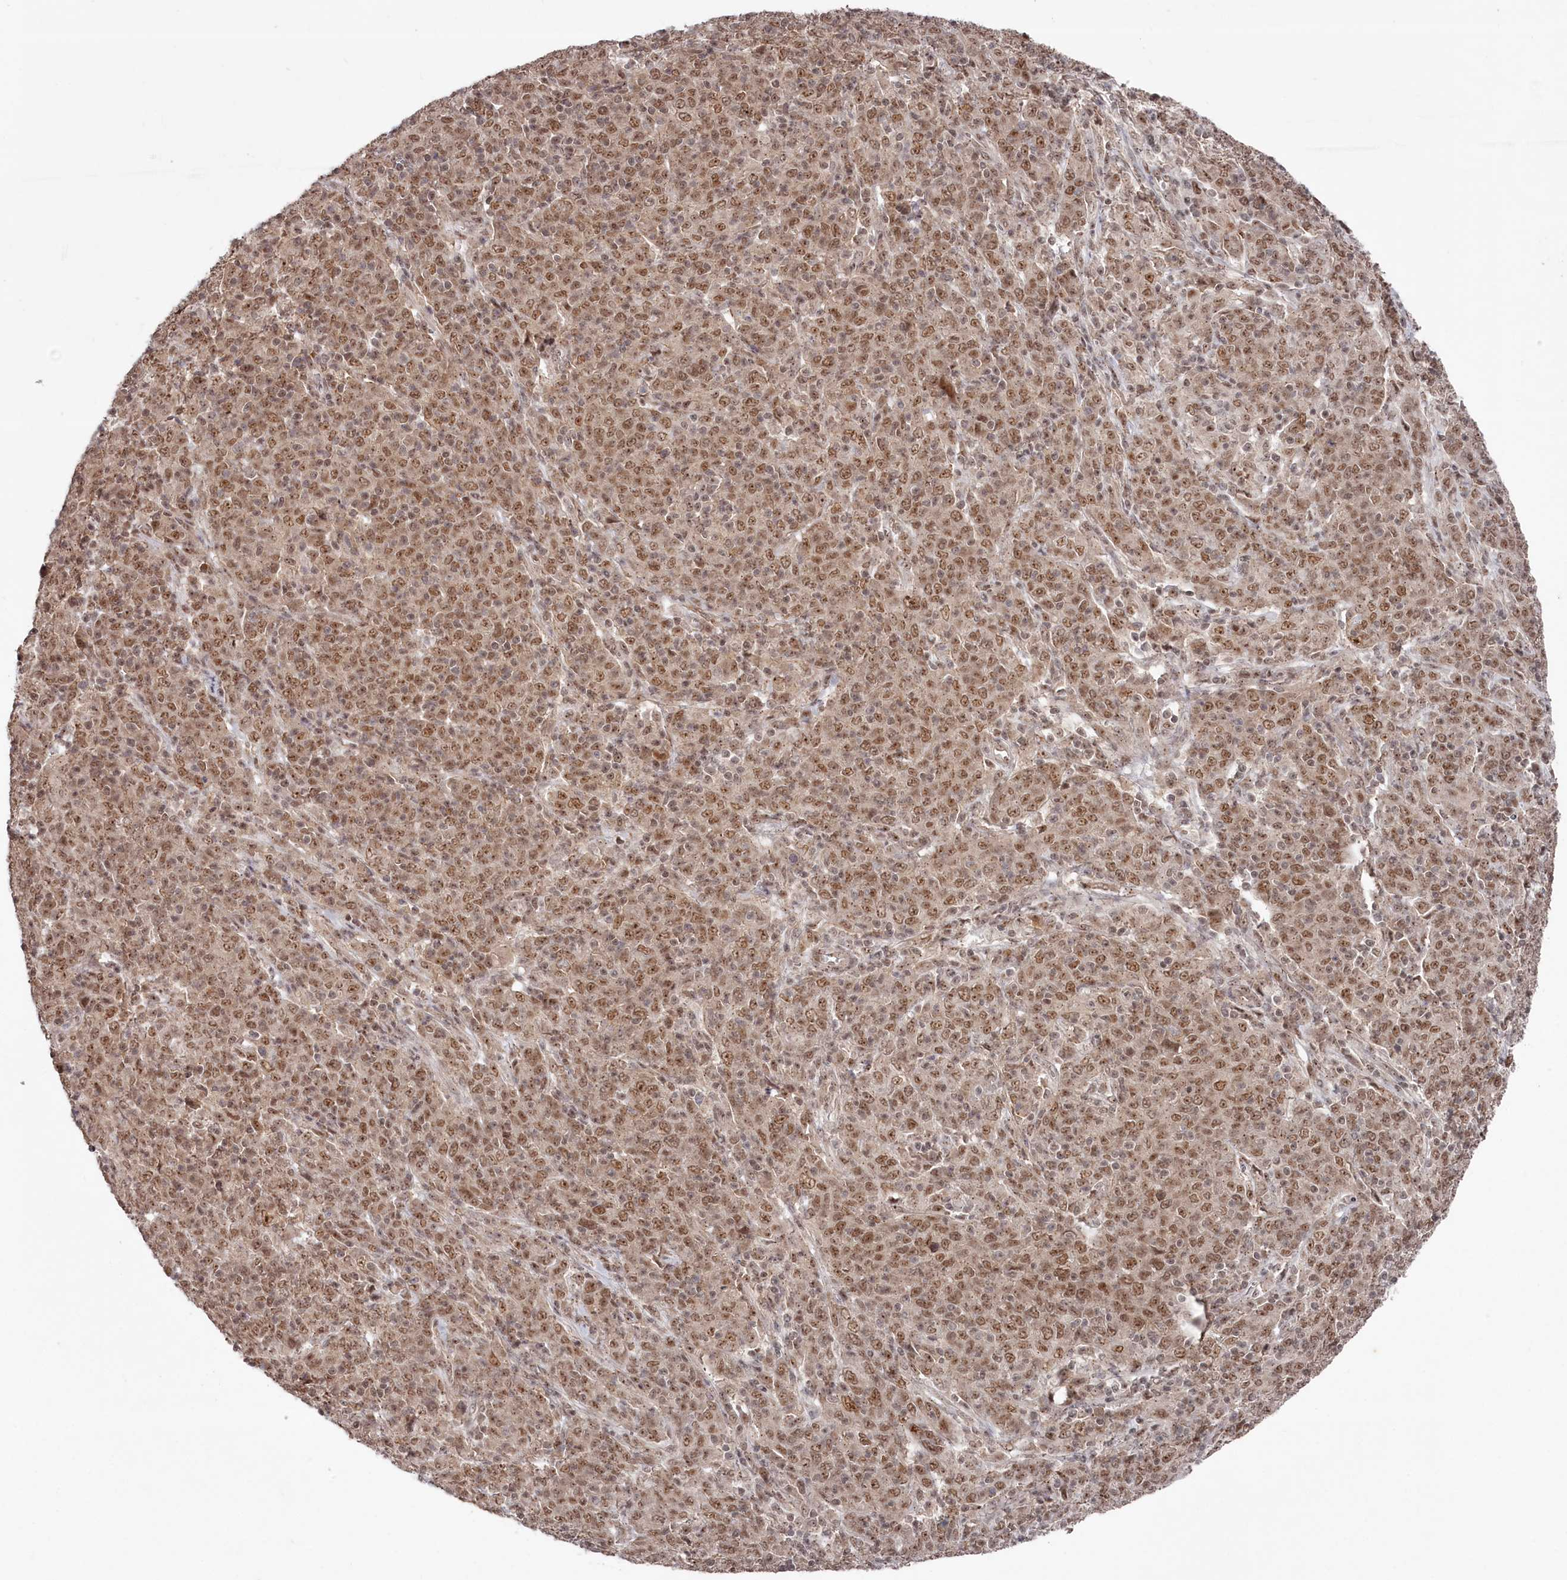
{"staining": {"intensity": "moderate", "quantity": ">75%", "location": "nuclear"}, "tissue": "cervical cancer", "cell_type": "Tumor cells", "image_type": "cancer", "snomed": [{"axis": "morphology", "description": "Squamous cell carcinoma, NOS"}, {"axis": "topography", "description": "Cervix"}], "caption": "IHC histopathology image of human cervical cancer (squamous cell carcinoma) stained for a protein (brown), which displays medium levels of moderate nuclear staining in approximately >75% of tumor cells.", "gene": "EXOSC1", "patient": {"sex": "female", "age": 67}}